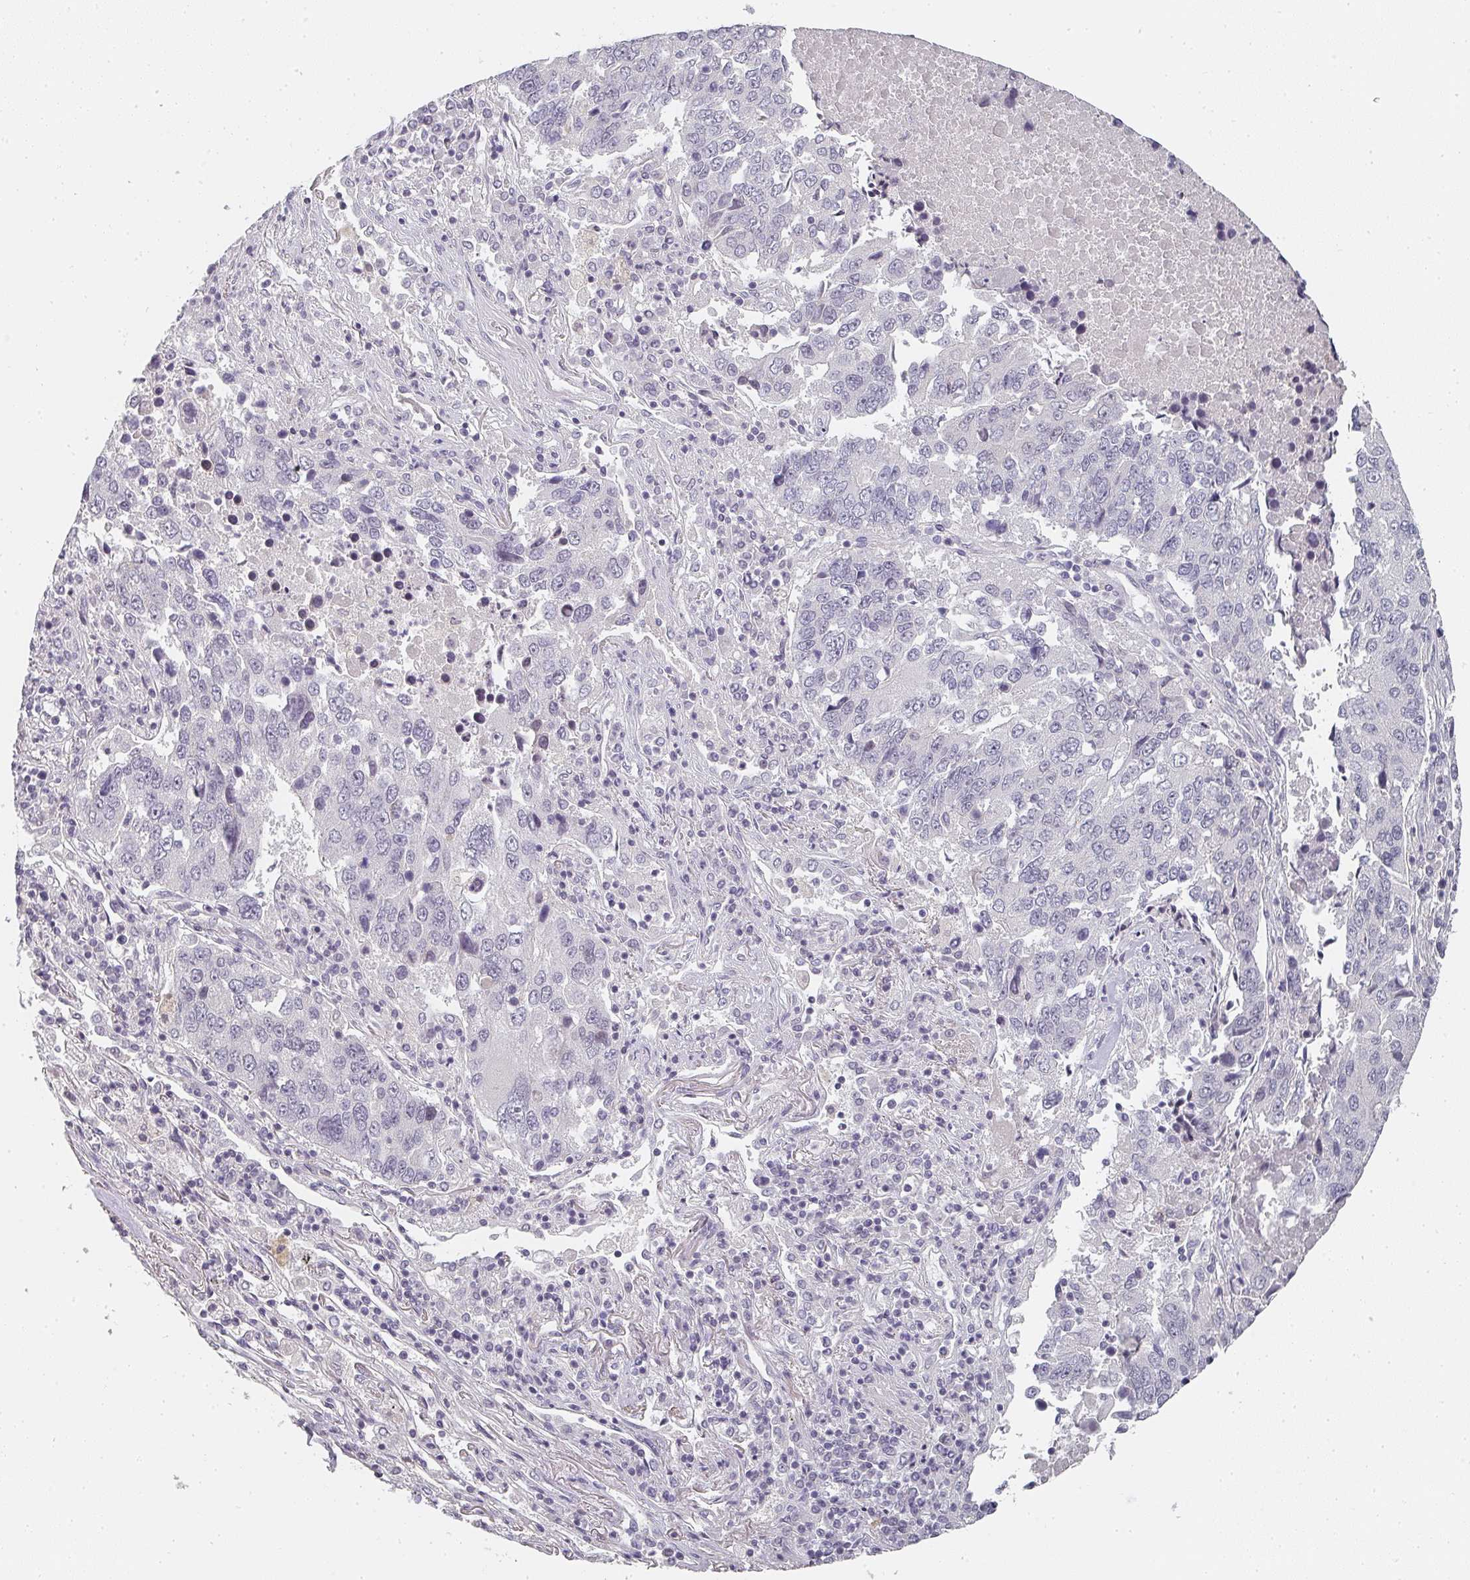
{"staining": {"intensity": "negative", "quantity": "none", "location": "none"}, "tissue": "lung cancer", "cell_type": "Tumor cells", "image_type": "cancer", "snomed": [{"axis": "morphology", "description": "Squamous cell carcinoma, NOS"}, {"axis": "topography", "description": "Lung"}], "caption": "Tumor cells show no significant protein positivity in lung cancer (squamous cell carcinoma). (Stains: DAB immunohistochemistry (IHC) with hematoxylin counter stain, Microscopy: brightfield microscopy at high magnification).", "gene": "SHISA2", "patient": {"sex": "female", "age": 66}}